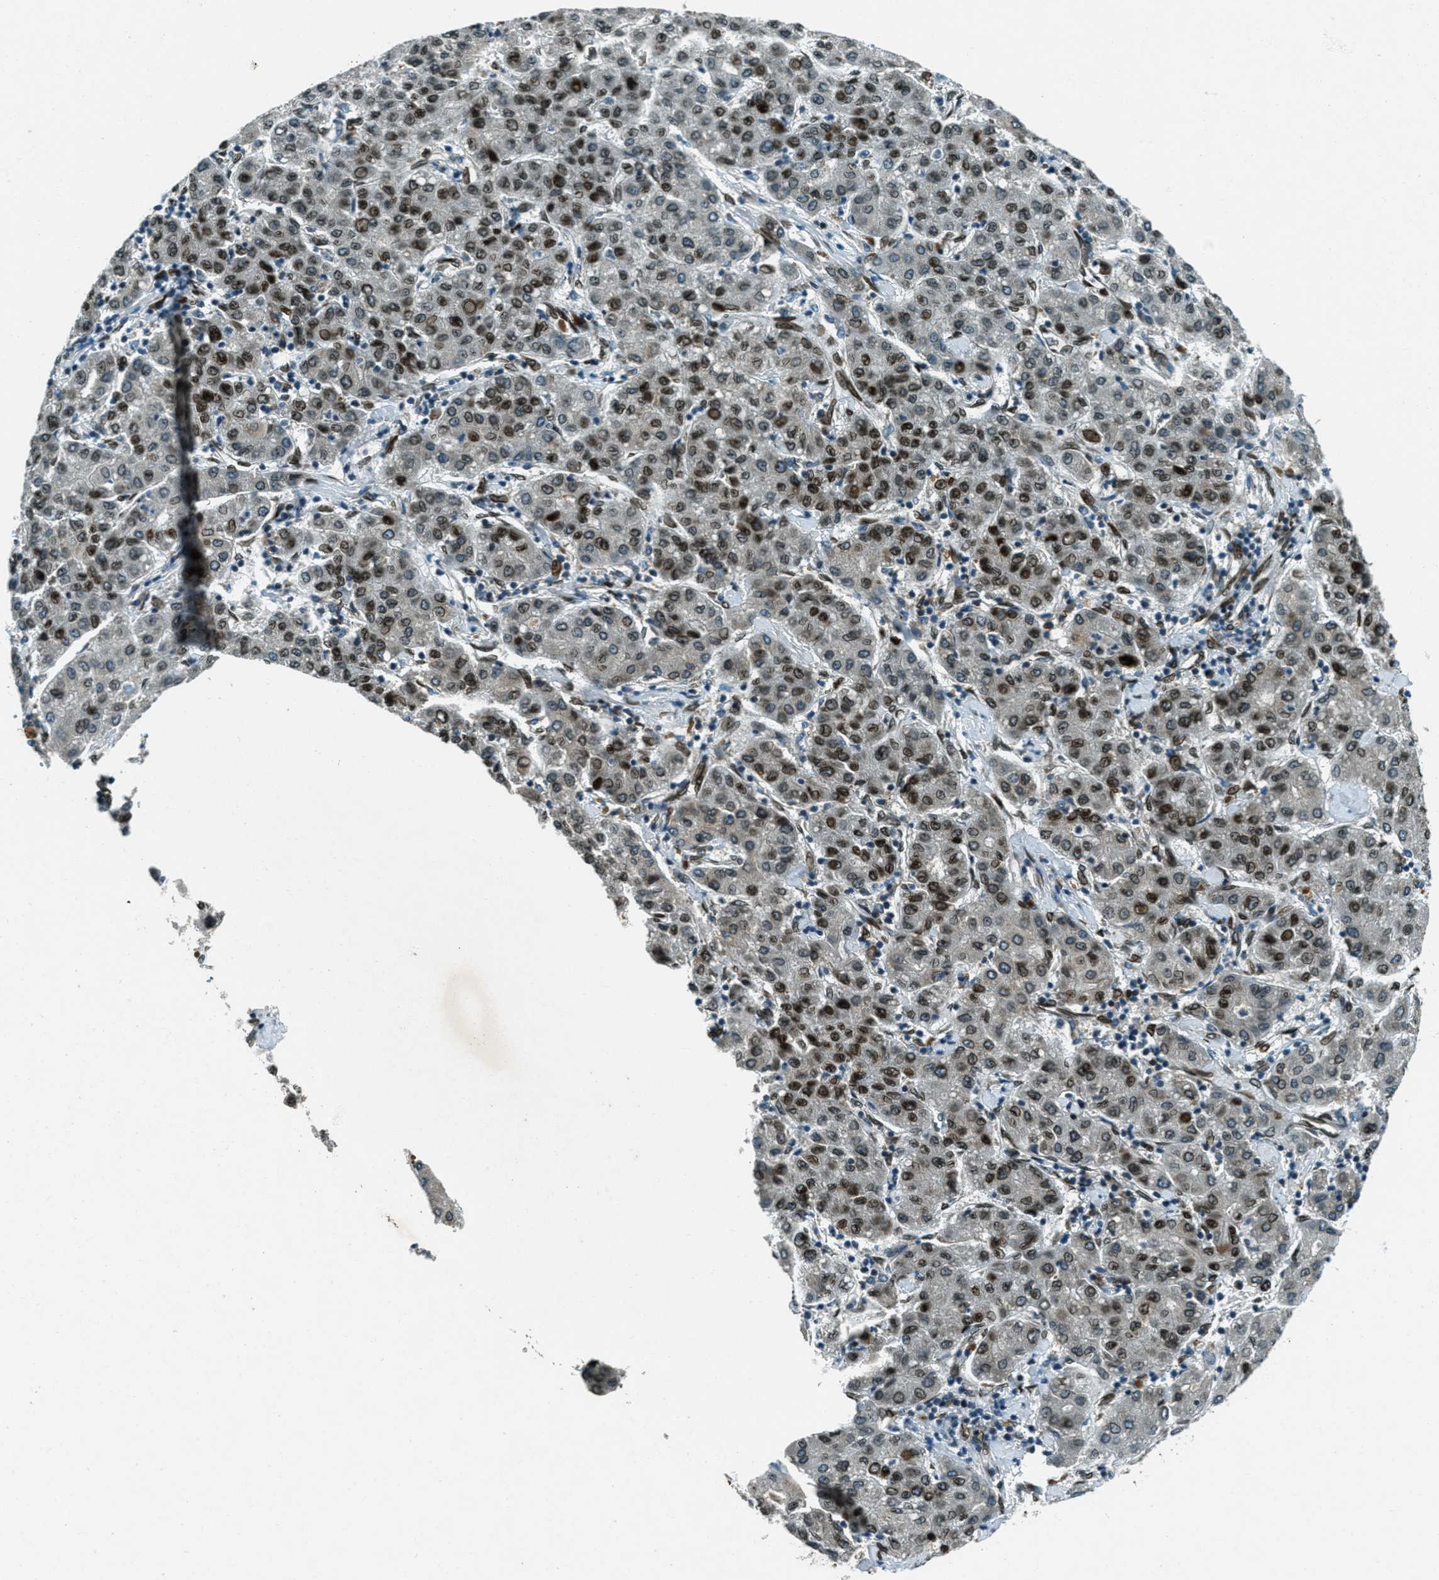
{"staining": {"intensity": "strong", "quantity": ">75%", "location": "cytoplasmic/membranous,nuclear"}, "tissue": "liver cancer", "cell_type": "Tumor cells", "image_type": "cancer", "snomed": [{"axis": "morphology", "description": "Carcinoma, Hepatocellular, NOS"}, {"axis": "topography", "description": "Liver"}], "caption": "IHC histopathology image of neoplastic tissue: hepatocellular carcinoma (liver) stained using immunohistochemistry reveals high levels of strong protein expression localized specifically in the cytoplasmic/membranous and nuclear of tumor cells, appearing as a cytoplasmic/membranous and nuclear brown color.", "gene": "LEMD2", "patient": {"sex": "male", "age": 65}}